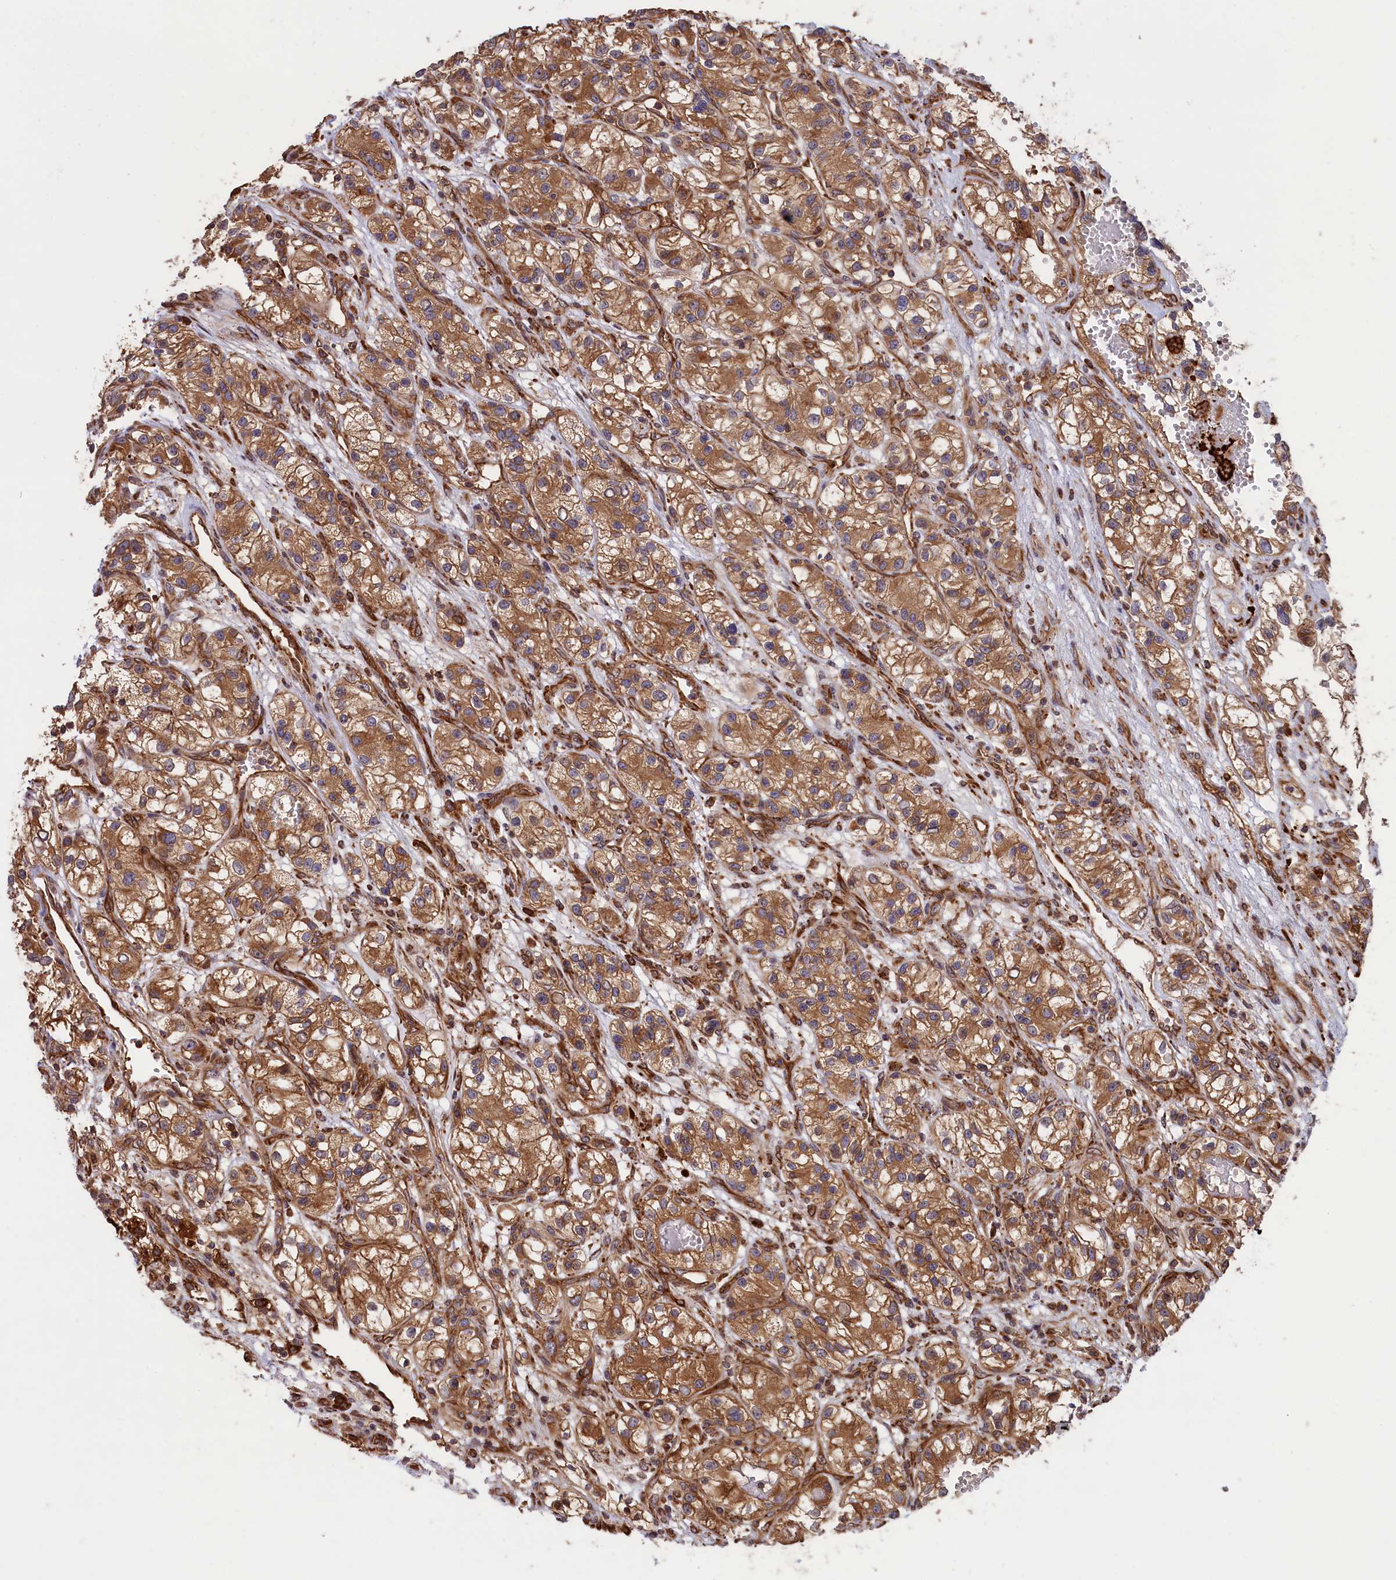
{"staining": {"intensity": "moderate", "quantity": ">75%", "location": "cytoplasmic/membranous"}, "tissue": "renal cancer", "cell_type": "Tumor cells", "image_type": "cancer", "snomed": [{"axis": "morphology", "description": "Adenocarcinoma, NOS"}, {"axis": "topography", "description": "Kidney"}], "caption": "This micrograph exhibits renal cancer stained with immunohistochemistry to label a protein in brown. The cytoplasmic/membranous of tumor cells show moderate positivity for the protein. Nuclei are counter-stained blue.", "gene": "PLA2G4C", "patient": {"sex": "female", "age": 57}}